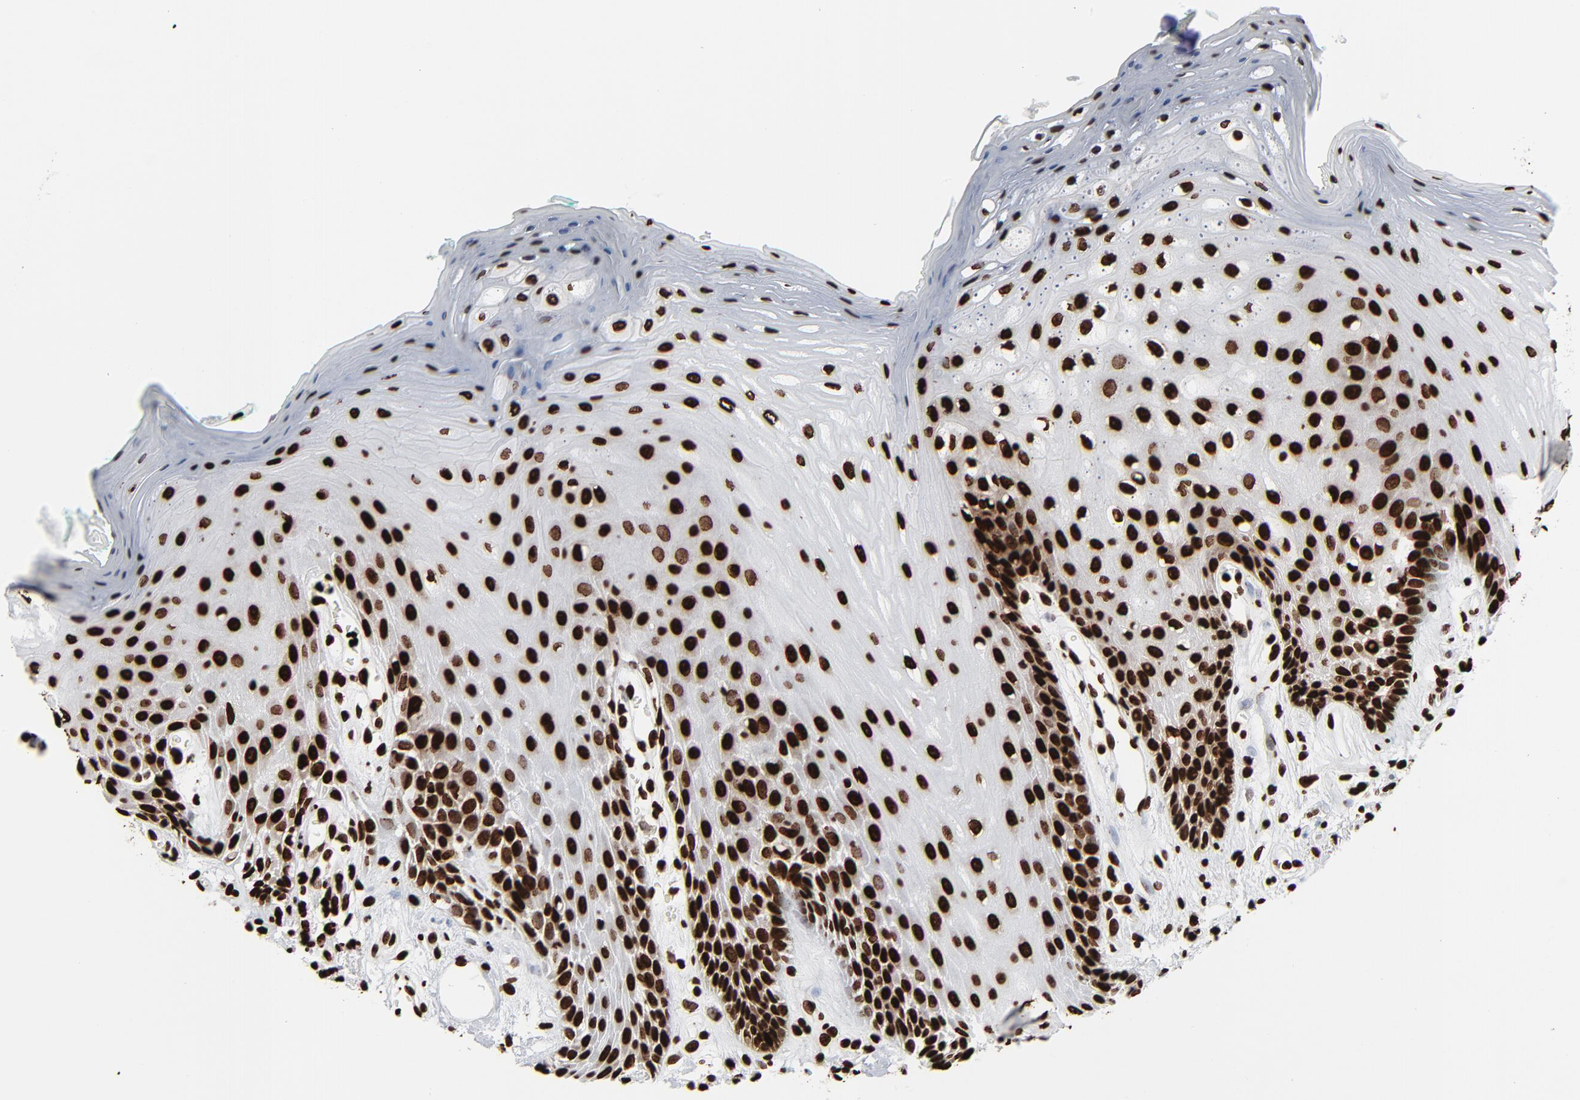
{"staining": {"intensity": "strong", "quantity": ">75%", "location": "nuclear"}, "tissue": "oral mucosa", "cell_type": "Squamous epithelial cells", "image_type": "normal", "snomed": [{"axis": "morphology", "description": "Normal tissue, NOS"}, {"axis": "morphology", "description": "Squamous cell carcinoma, NOS"}, {"axis": "topography", "description": "Skeletal muscle"}, {"axis": "topography", "description": "Oral tissue"}, {"axis": "topography", "description": "Head-Neck"}], "caption": "High-power microscopy captured an immunohistochemistry photomicrograph of normal oral mucosa, revealing strong nuclear positivity in about >75% of squamous epithelial cells. The staining was performed using DAB (3,3'-diaminobenzidine) to visualize the protein expression in brown, while the nuclei were stained in blue with hematoxylin (Magnification: 20x).", "gene": "H3", "patient": {"sex": "female", "age": 84}}